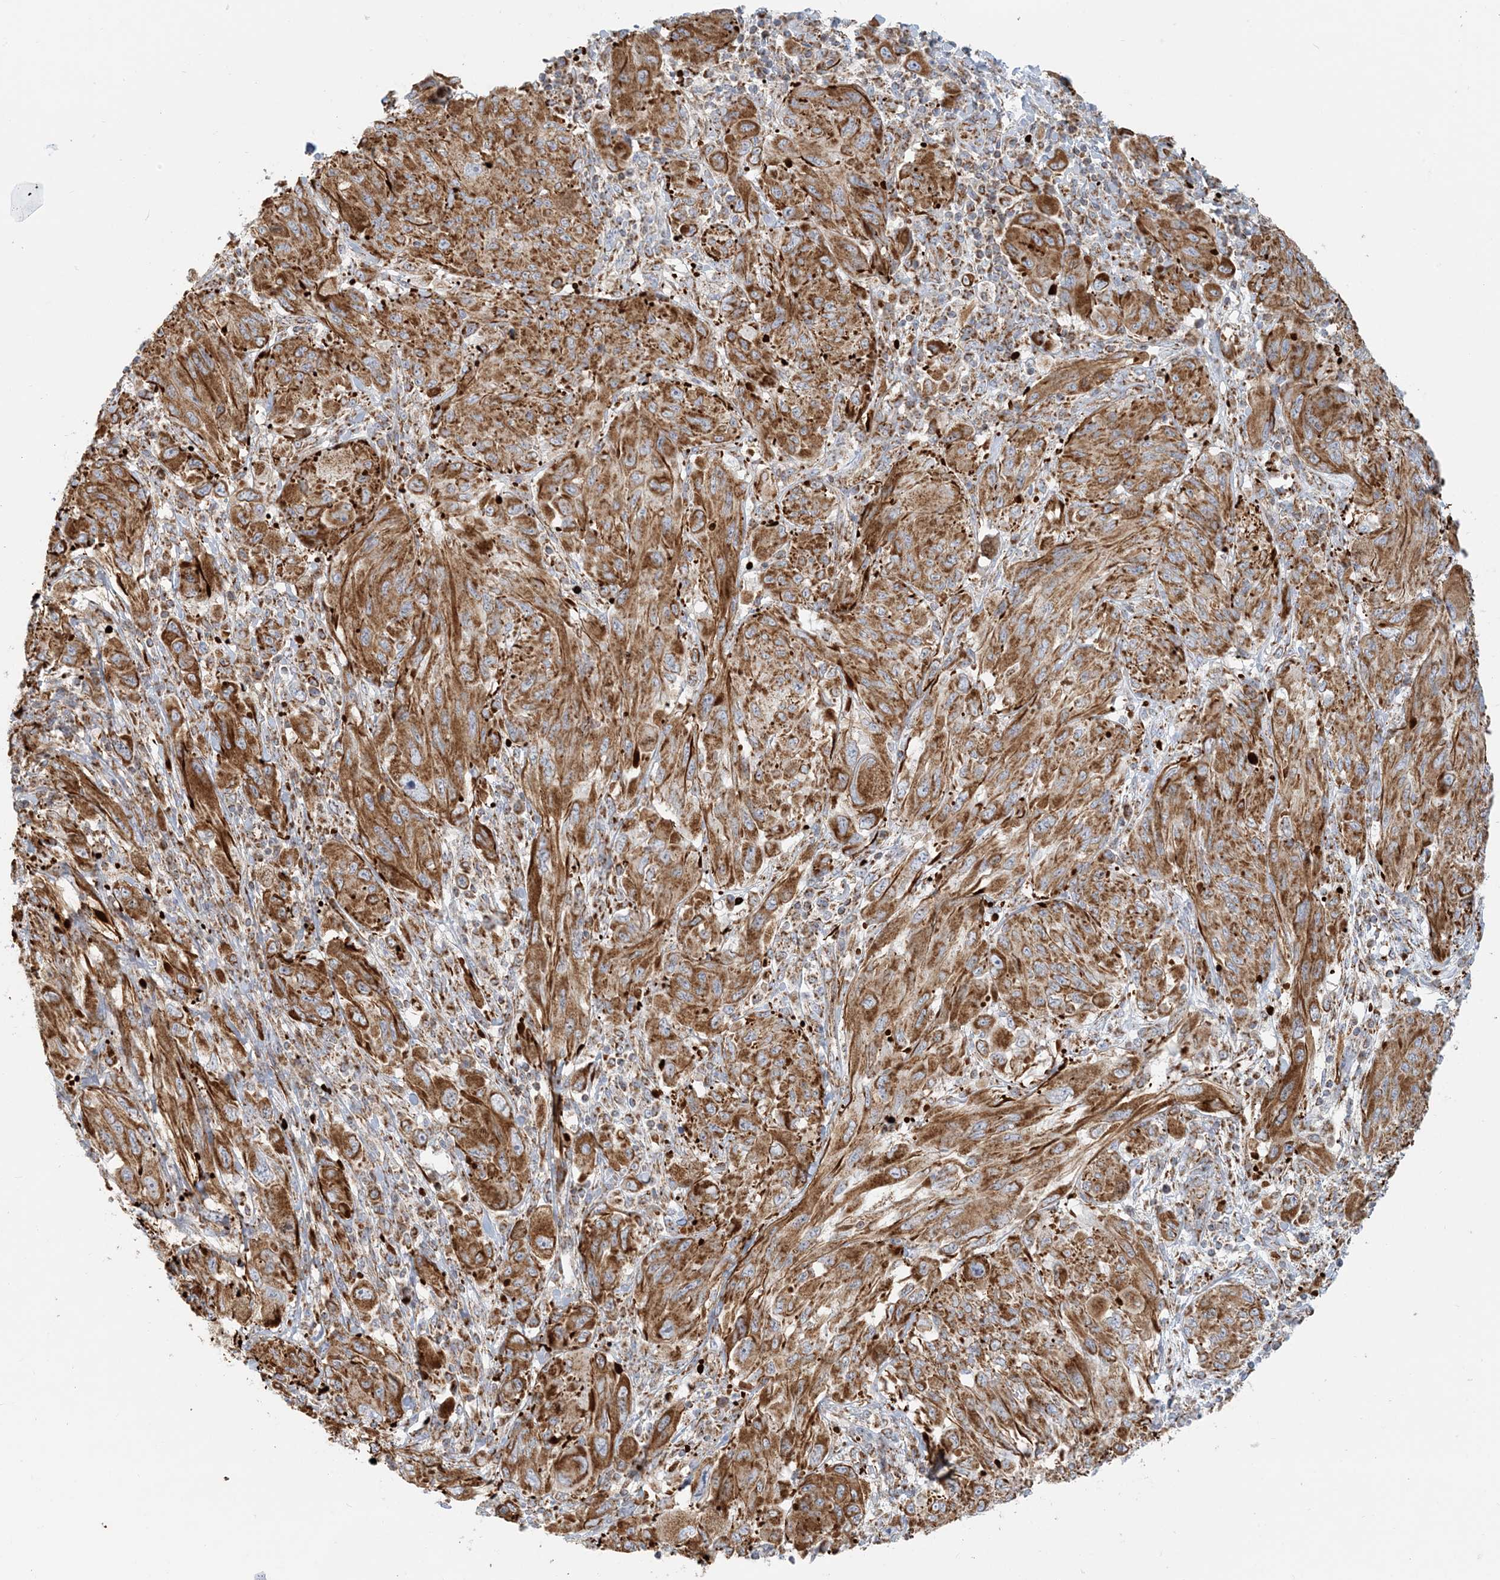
{"staining": {"intensity": "moderate", "quantity": ">75%", "location": "cytoplasmic/membranous"}, "tissue": "melanoma", "cell_type": "Tumor cells", "image_type": "cancer", "snomed": [{"axis": "morphology", "description": "Malignant melanoma, NOS"}, {"axis": "topography", "description": "Skin"}], "caption": "DAB immunohistochemical staining of human melanoma reveals moderate cytoplasmic/membranous protein staining in about >75% of tumor cells.", "gene": "COA3", "patient": {"sex": "female", "age": 91}}